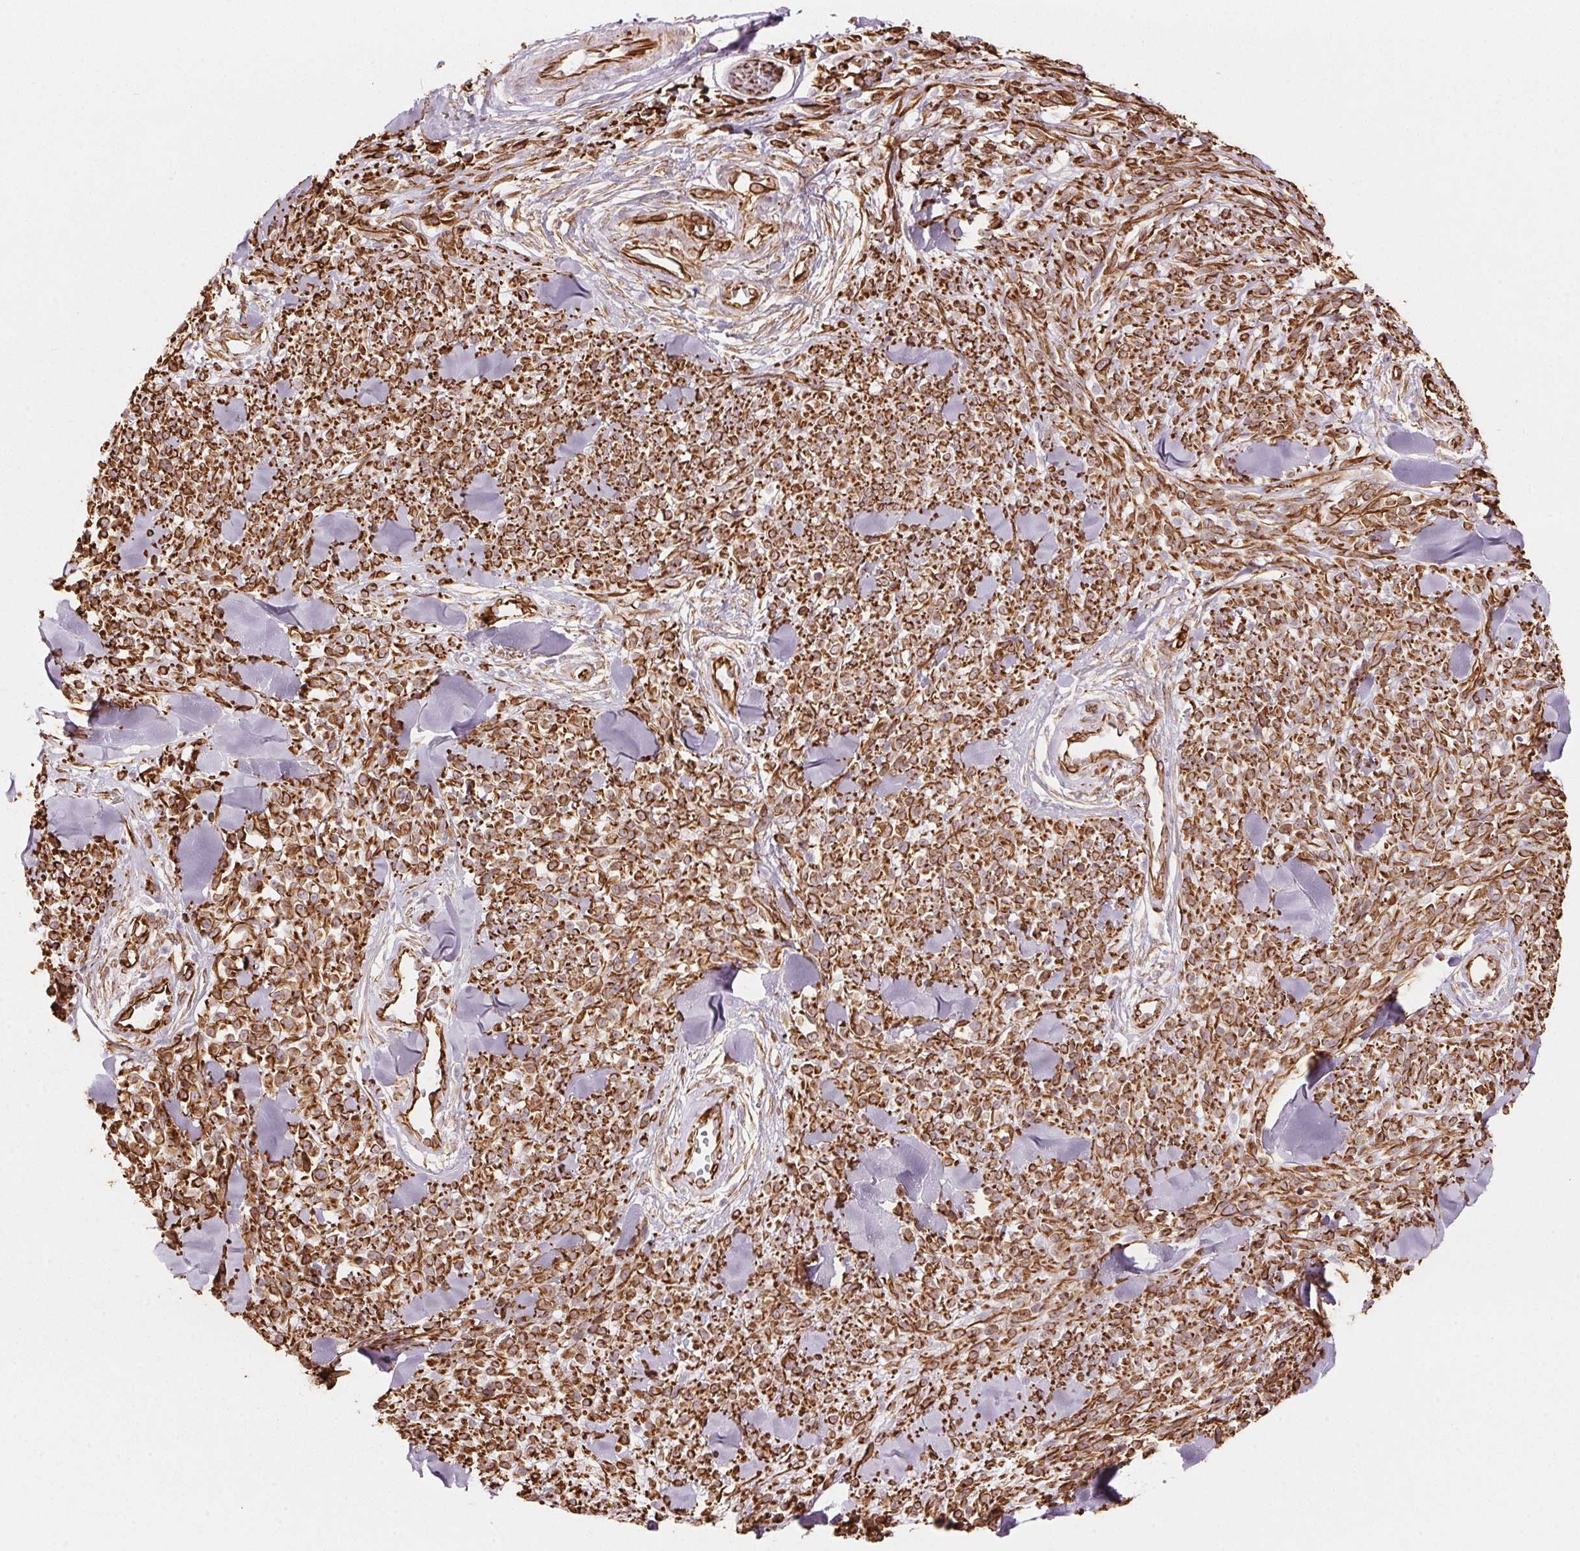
{"staining": {"intensity": "strong", "quantity": ">75%", "location": "cytoplasmic/membranous"}, "tissue": "melanoma", "cell_type": "Tumor cells", "image_type": "cancer", "snomed": [{"axis": "morphology", "description": "Malignant melanoma, NOS"}, {"axis": "topography", "description": "Skin"}, {"axis": "topography", "description": "Skin of trunk"}], "caption": "Protein staining by immunohistochemistry (IHC) reveals strong cytoplasmic/membranous expression in about >75% of tumor cells in melanoma. (DAB = brown stain, brightfield microscopy at high magnification).", "gene": "CLPS", "patient": {"sex": "male", "age": 74}}